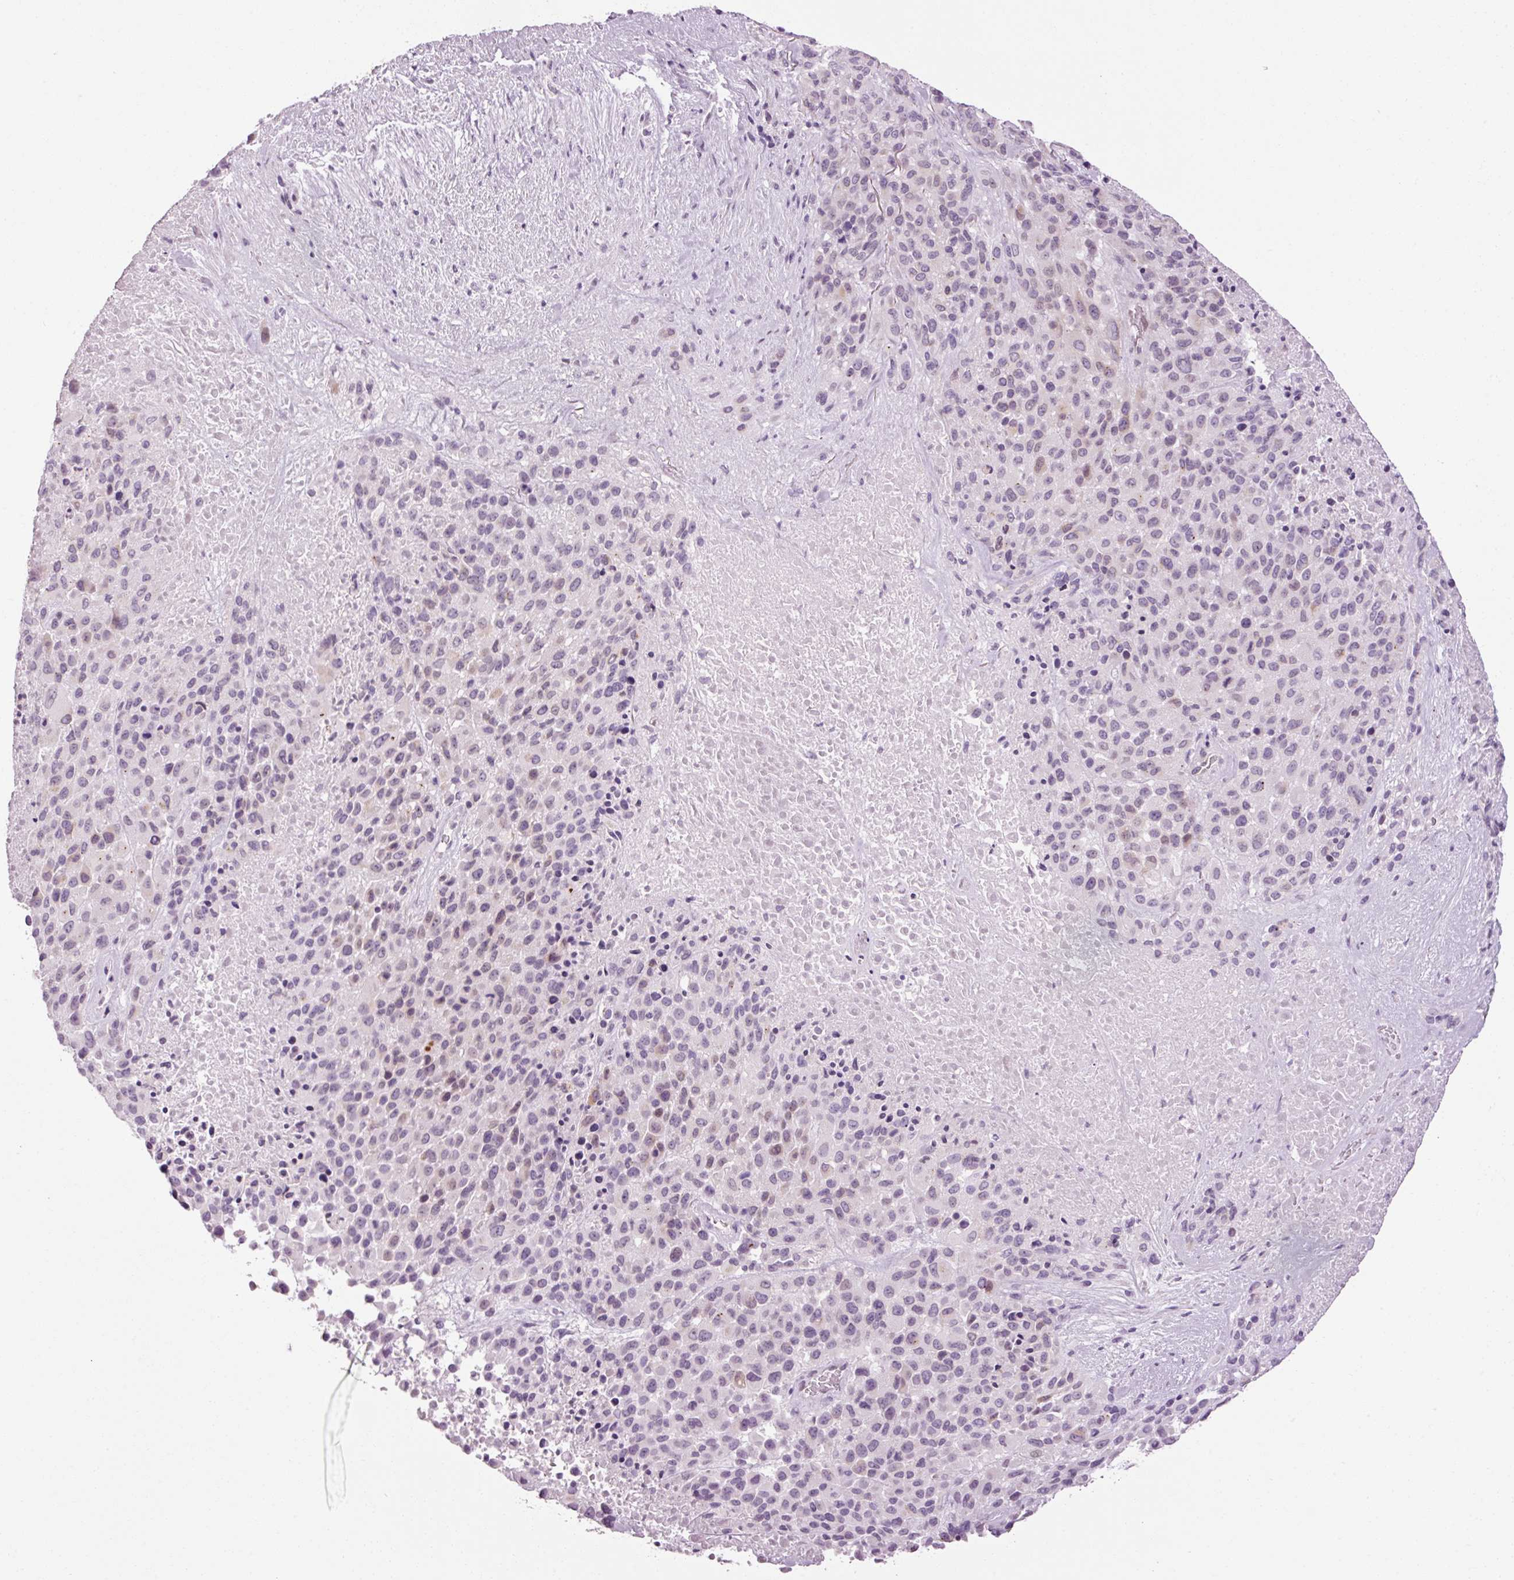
{"staining": {"intensity": "weak", "quantity": "<25%", "location": "nuclear"}, "tissue": "melanoma", "cell_type": "Tumor cells", "image_type": "cancer", "snomed": [{"axis": "morphology", "description": "Malignant melanoma, Metastatic site"}, {"axis": "topography", "description": "Skin"}], "caption": "High magnification brightfield microscopy of malignant melanoma (metastatic site) stained with DAB (brown) and counterstained with hematoxylin (blue): tumor cells show no significant staining.", "gene": "ANKRD20A1", "patient": {"sex": "female", "age": 81}}